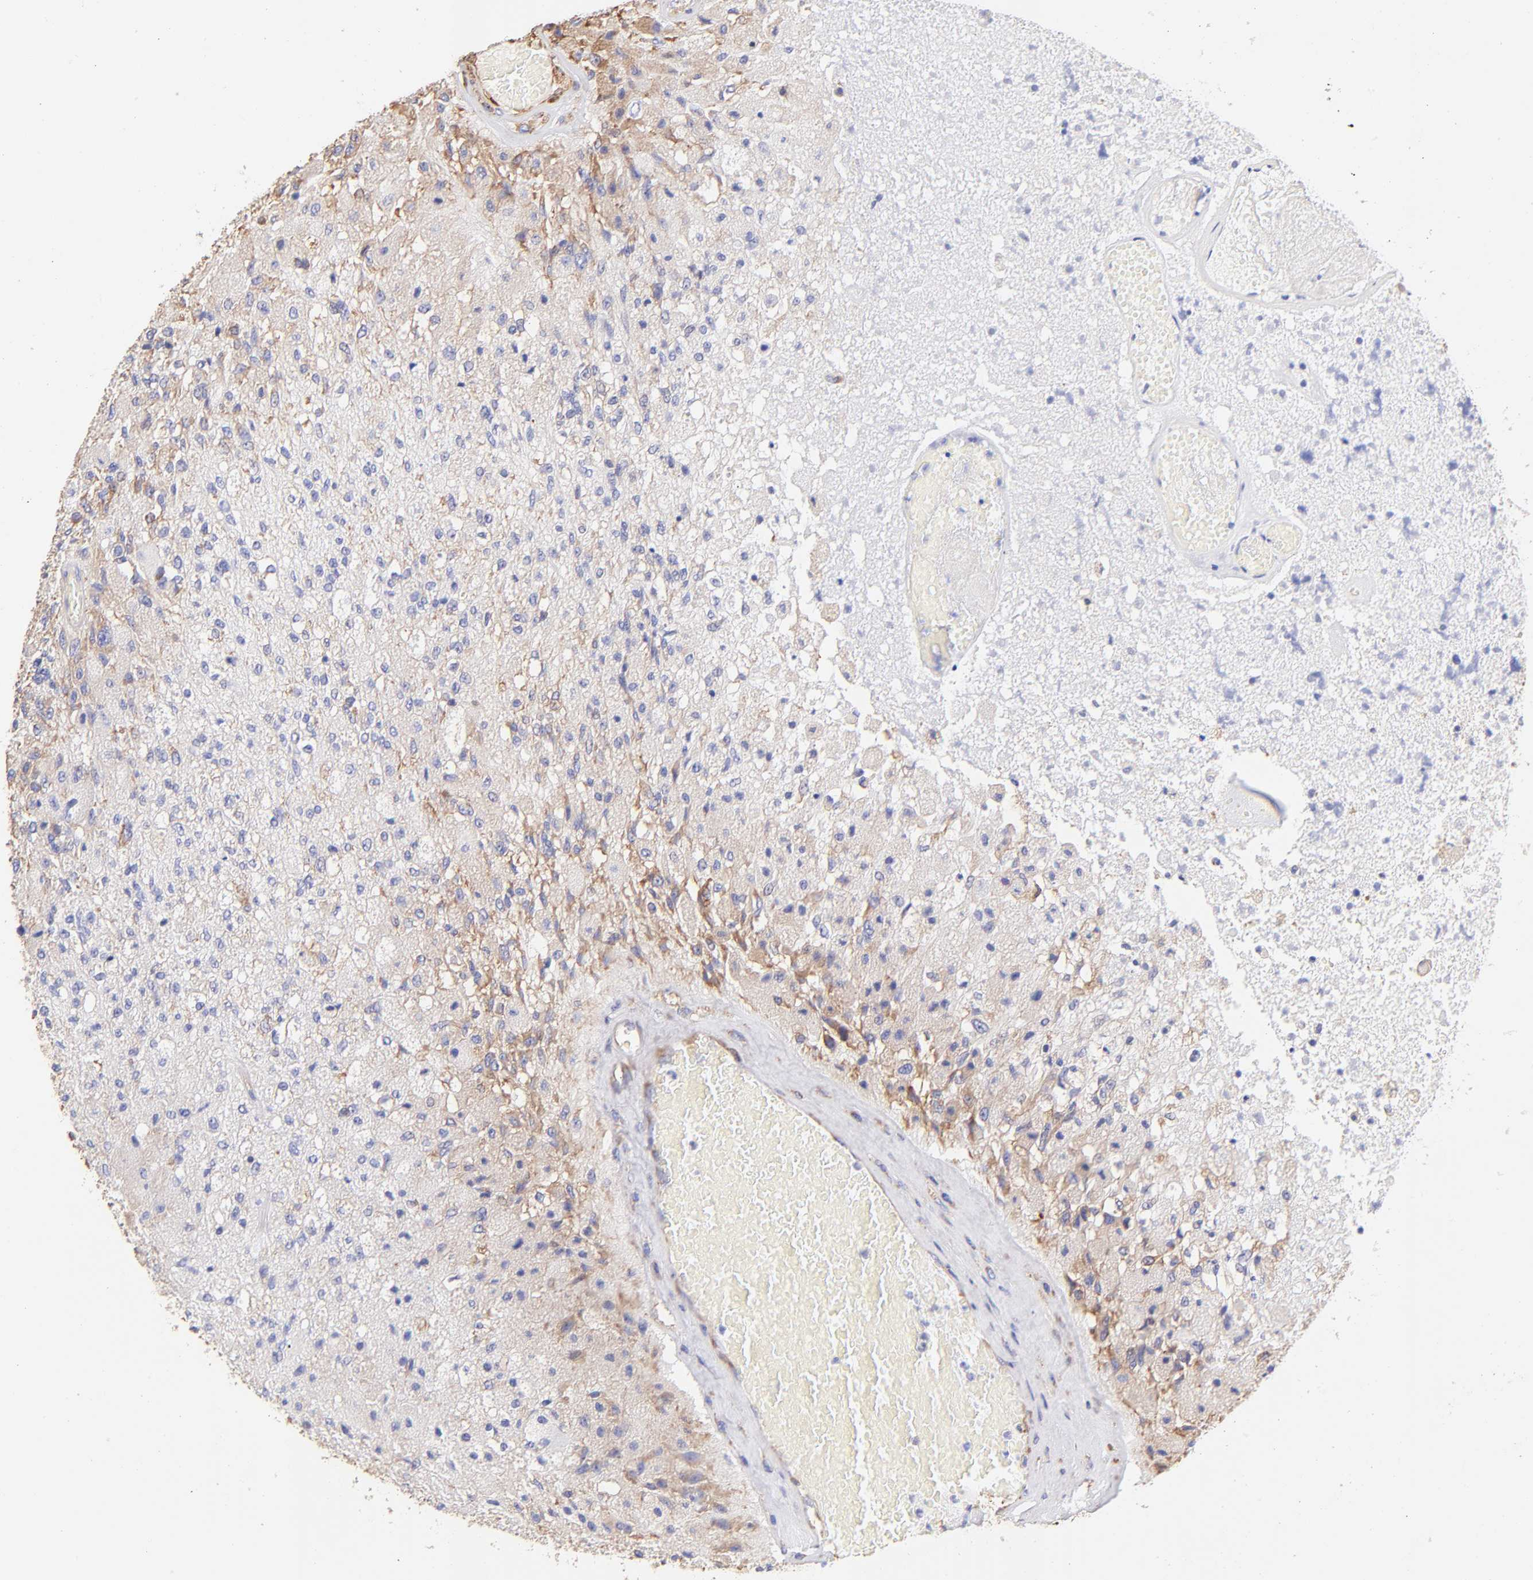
{"staining": {"intensity": "weak", "quantity": "<25%", "location": "cytoplasmic/membranous"}, "tissue": "glioma", "cell_type": "Tumor cells", "image_type": "cancer", "snomed": [{"axis": "morphology", "description": "Normal tissue, NOS"}, {"axis": "morphology", "description": "Glioma, malignant, High grade"}, {"axis": "topography", "description": "Cerebral cortex"}], "caption": "Tumor cells show no significant staining in glioma.", "gene": "RPL30", "patient": {"sex": "male", "age": 77}}